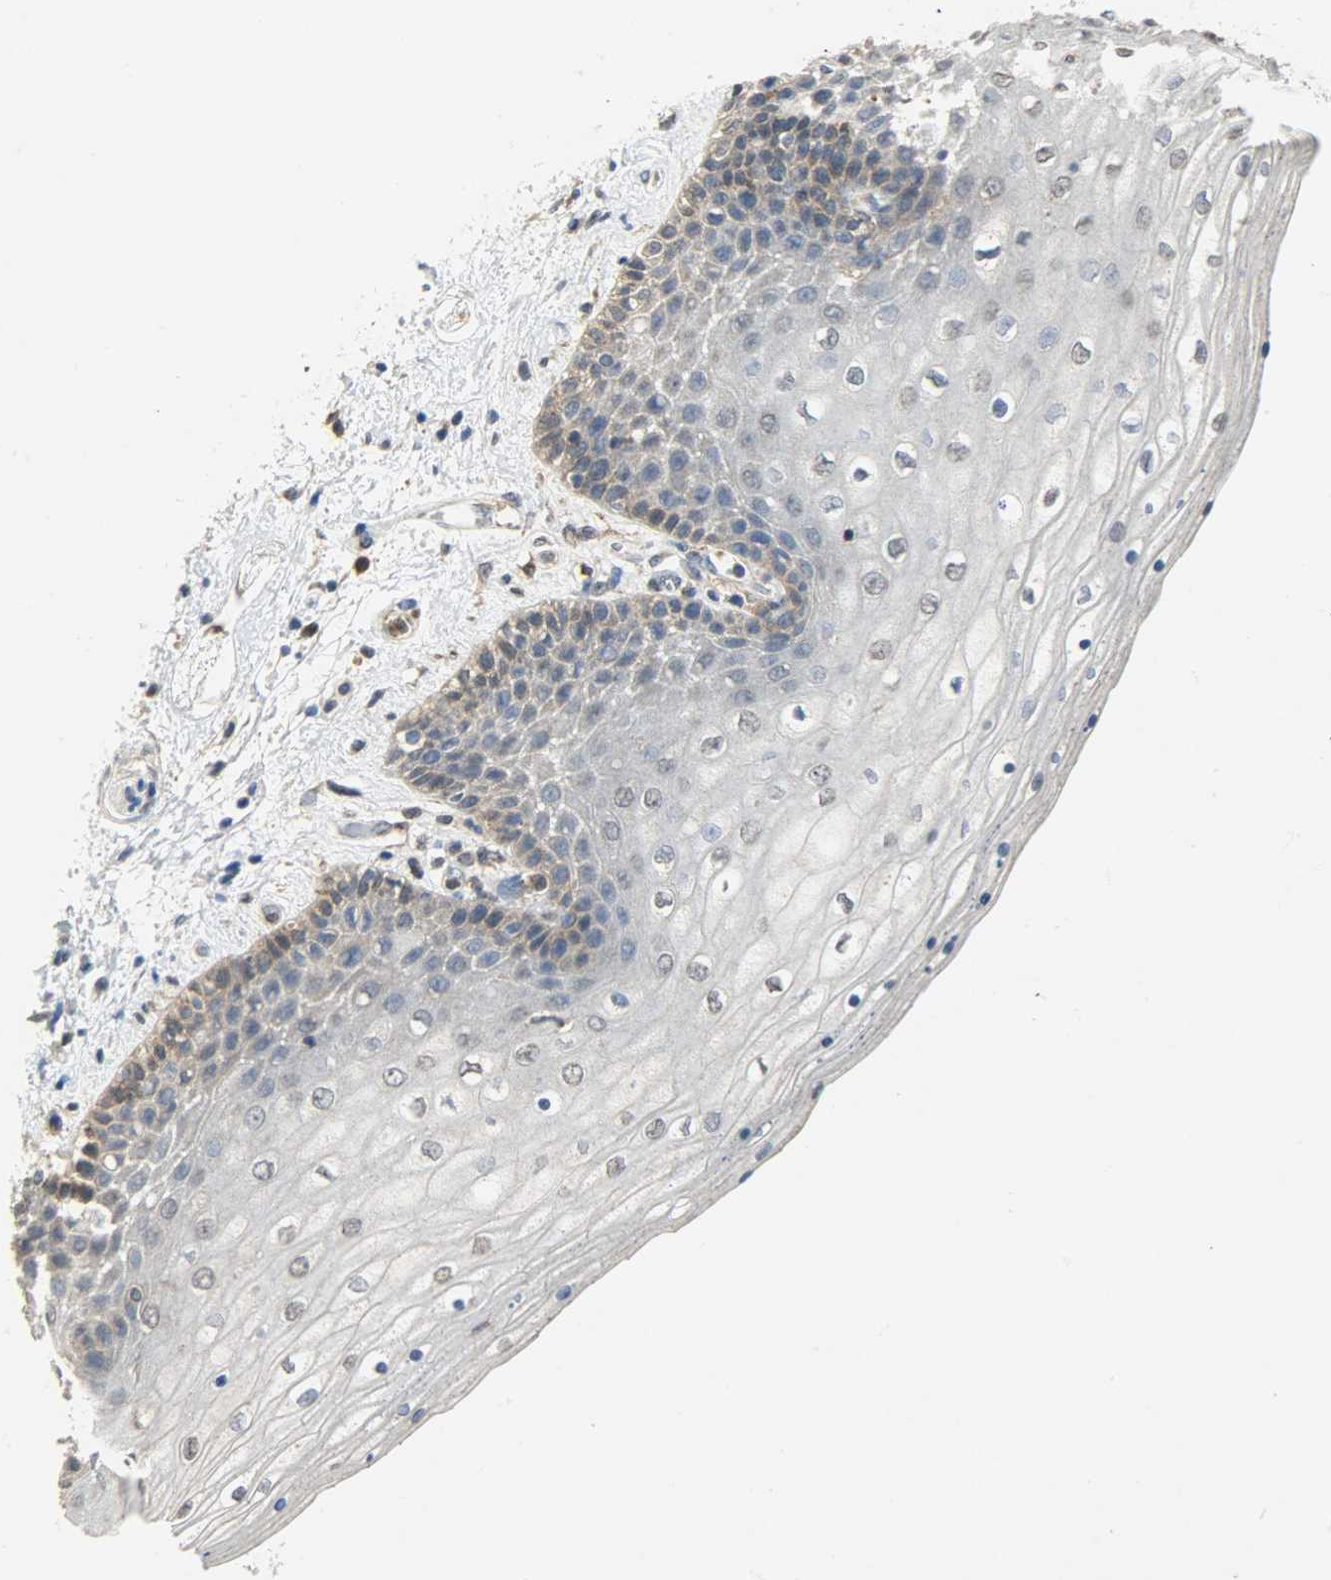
{"staining": {"intensity": "moderate", "quantity": "<25%", "location": "cytoplasmic/membranous"}, "tissue": "skin", "cell_type": "Epidermal cells", "image_type": "normal", "snomed": [{"axis": "morphology", "description": "Normal tissue, NOS"}, {"axis": "topography", "description": "Anal"}], "caption": "Protein staining of benign skin shows moderate cytoplasmic/membranous positivity in approximately <25% of epidermal cells.", "gene": "TRIM21", "patient": {"sex": "female", "age": 46}}